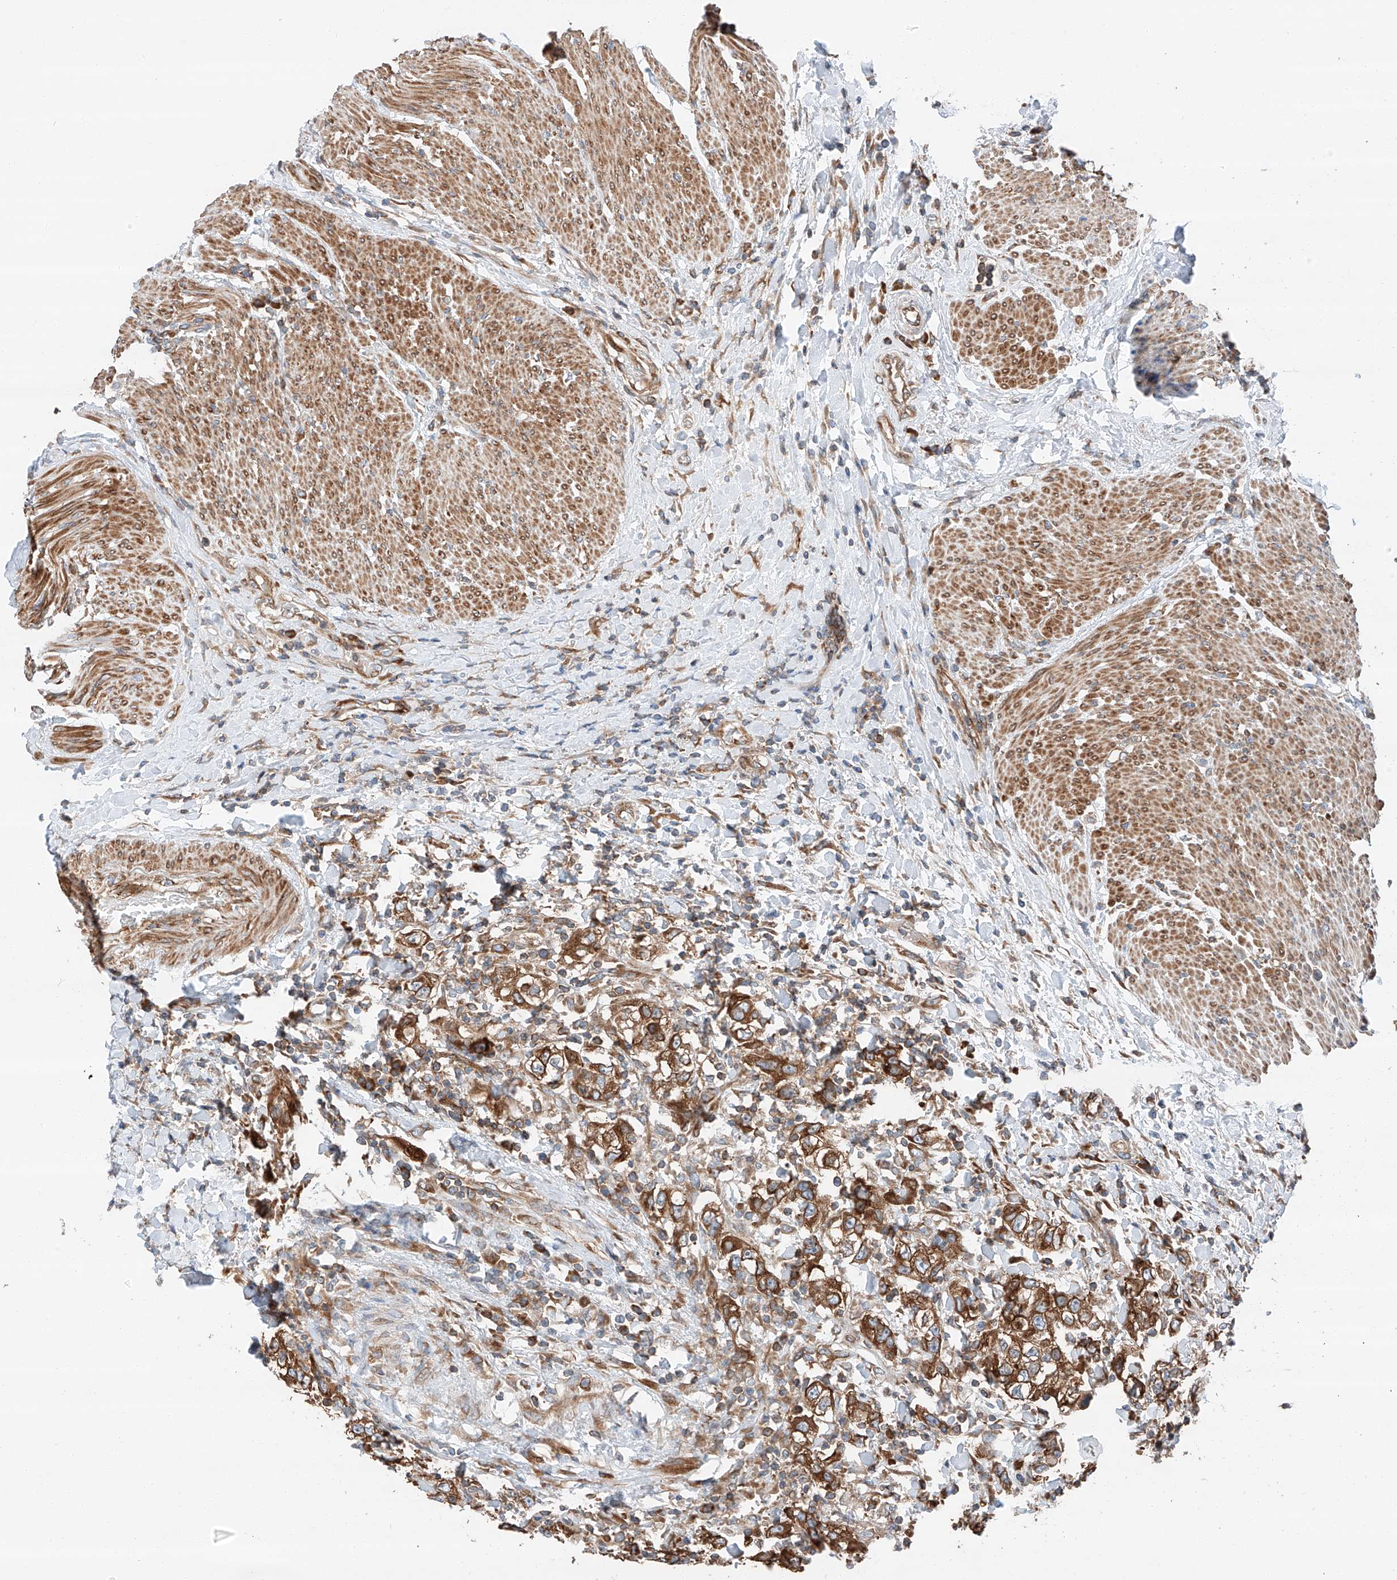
{"staining": {"intensity": "strong", "quantity": ">75%", "location": "cytoplasmic/membranous"}, "tissue": "urothelial cancer", "cell_type": "Tumor cells", "image_type": "cancer", "snomed": [{"axis": "morphology", "description": "Urothelial carcinoma, High grade"}, {"axis": "topography", "description": "Urinary bladder"}], "caption": "Approximately >75% of tumor cells in urothelial cancer exhibit strong cytoplasmic/membranous protein staining as visualized by brown immunohistochemical staining.", "gene": "ZC3H15", "patient": {"sex": "female", "age": 80}}